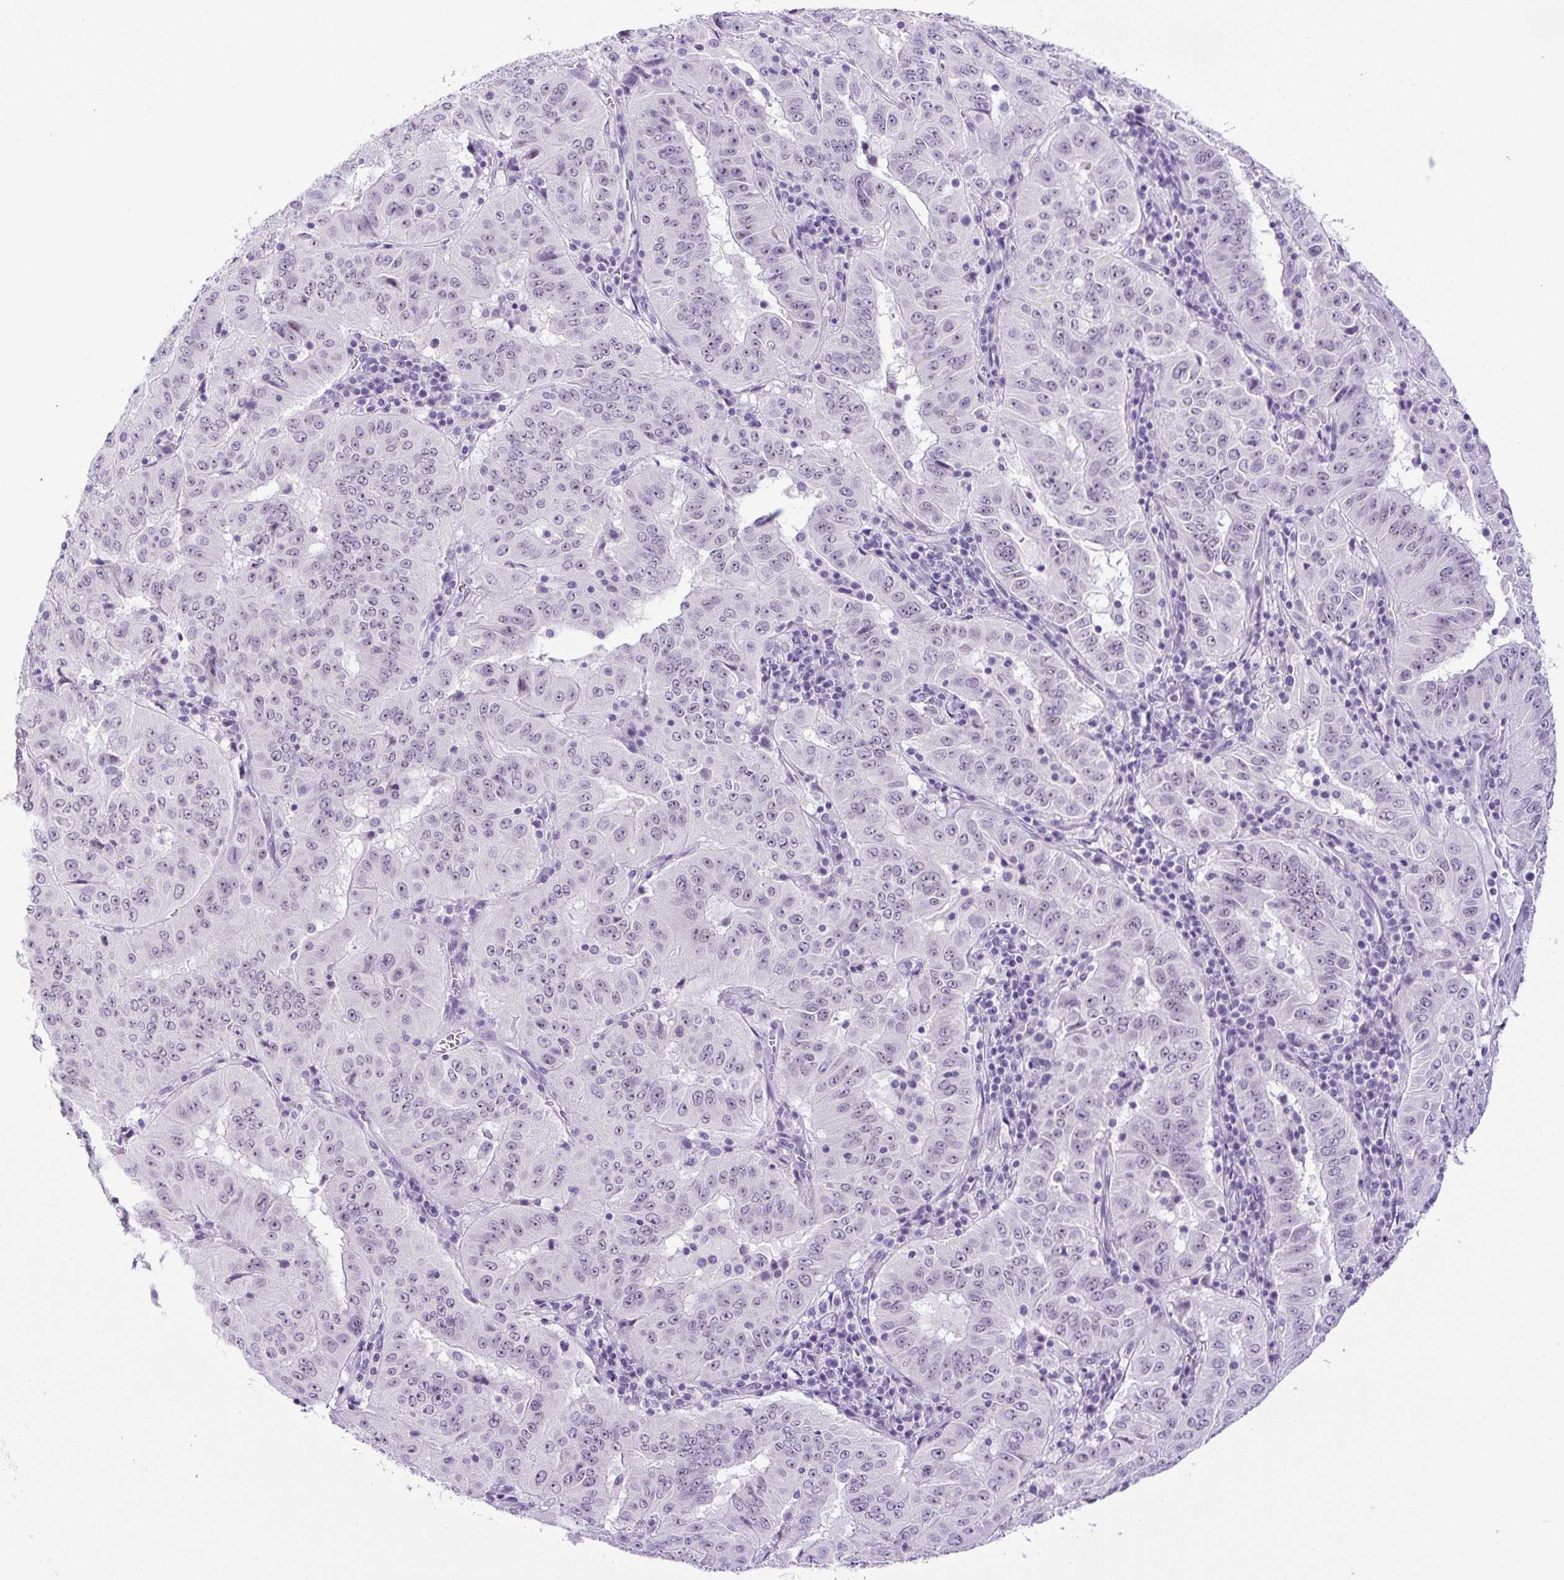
{"staining": {"intensity": "negative", "quantity": "none", "location": "none"}, "tissue": "pancreatic cancer", "cell_type": "Tumor cells", "image_type": "cancer", "snomed": [{"axis": "morphology", "description": "Adenocarcinoma, NOS"}, {"axis": "topography", "description": "Pancreas"}], "caption": "Immunohistochemistry histopathology image of neoplastic tissue: pancreatic adenocarcinoma stained with DAB (3,3'-diaminobenzidine) exhibits no significant protein positivity in tumor cells. (DAB (3,3'-diaminobenzidine) immunohistochemistry, high magnification).", "gene": "RHBDD2", "patient": {"sex": "male", "age": 63}}